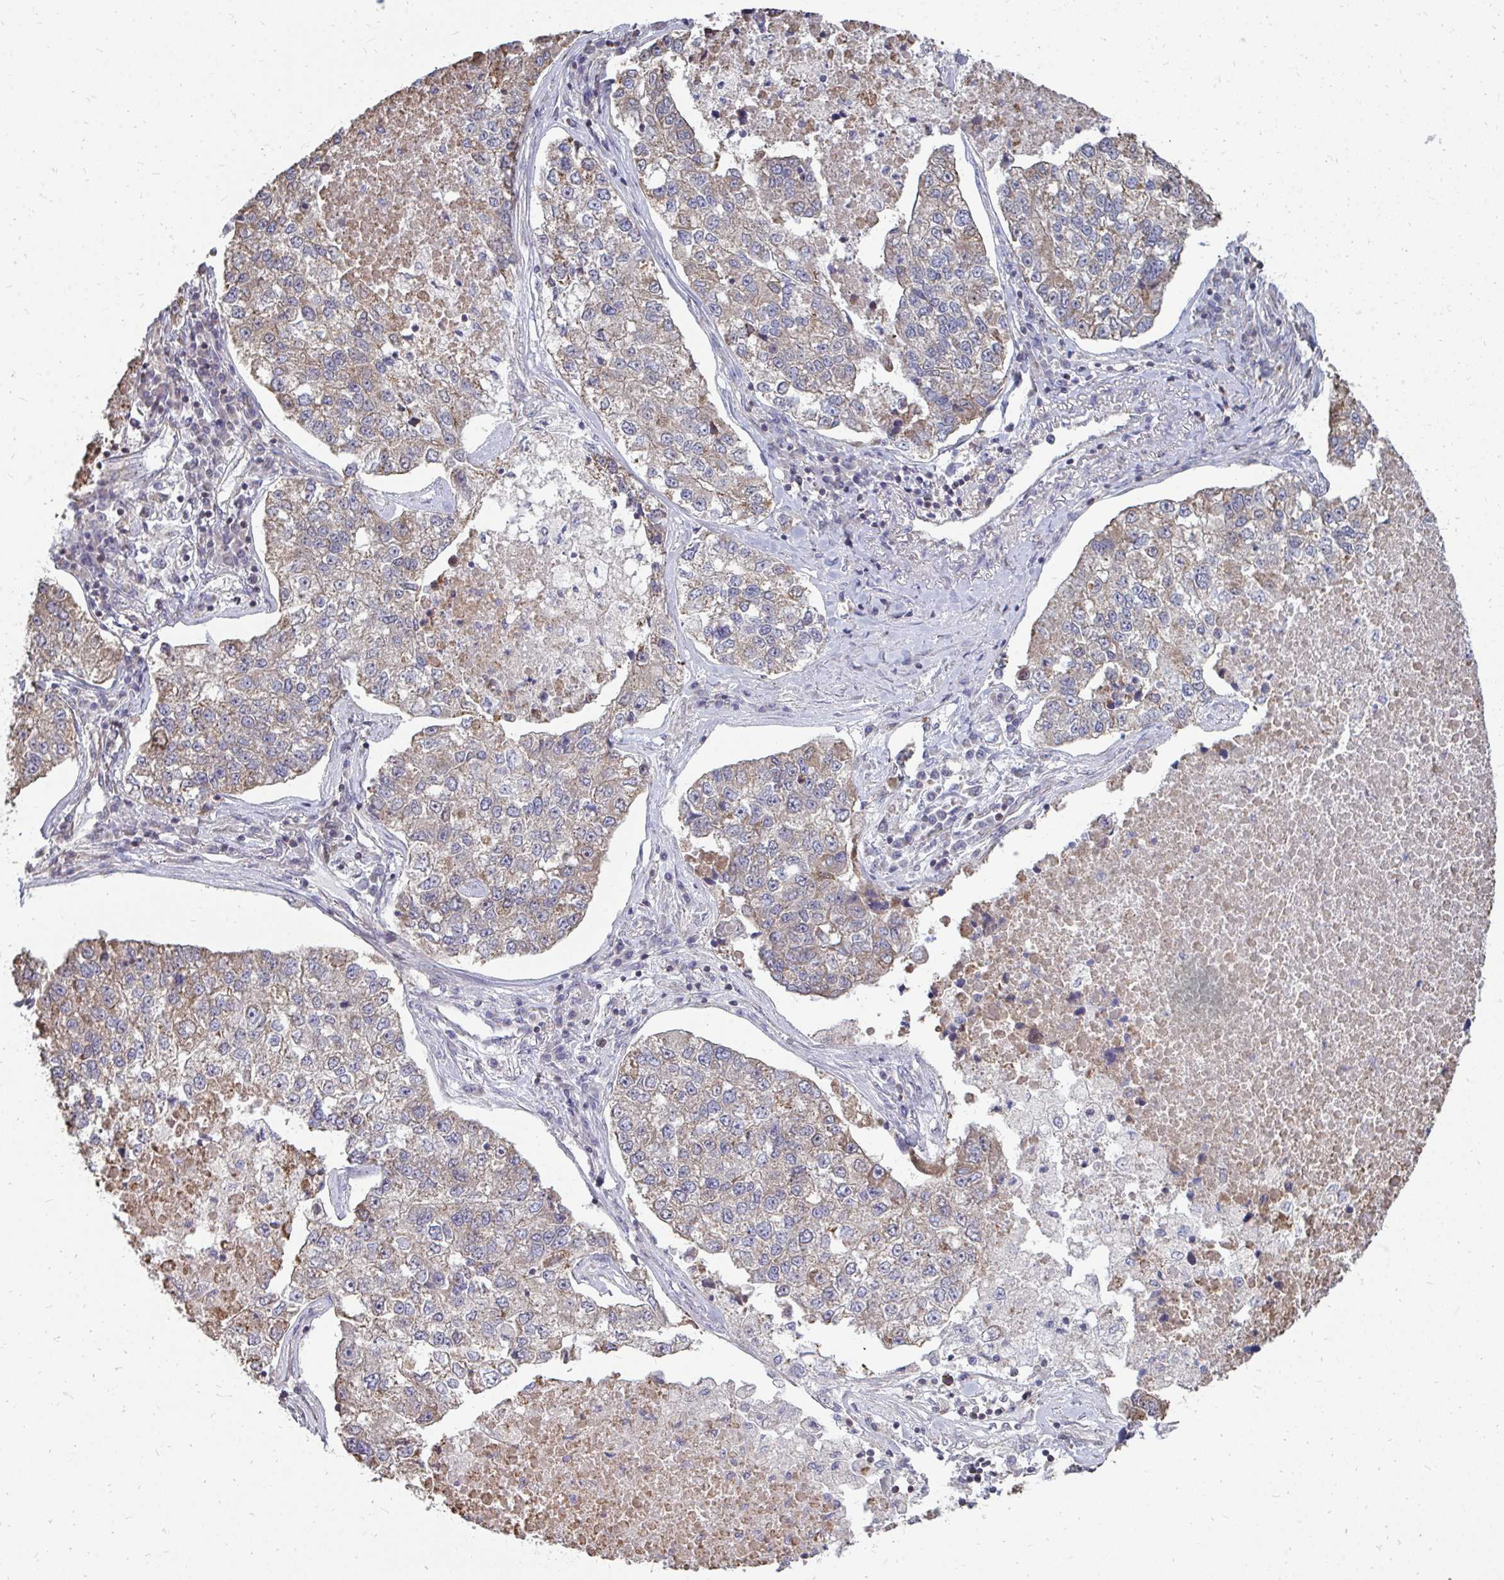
{"staining": {"intensity": "weak", "quantity": ">75%", "location": "cytoplasmic/membranous"}, "tissue": "lung cancer", "cell_type": "Tumor cells", "image_type": "cancer", "snomed": [{"axis": "morphology", "description": "Adenocarcinoma, NOS"}, {"axis": "topography", "description": "Lung"}], "caption": "Immunohistochemical staining of adenocarcinoma (lung) shows low levels of weak cytoplasmic/membranous protein positivity in approximately >75% of tumor cells. (Brightfield microscopy of DAB IHC at high magnification).", "gene": "DNAJA2", "patient": {"sex": "male", "age": 49}}